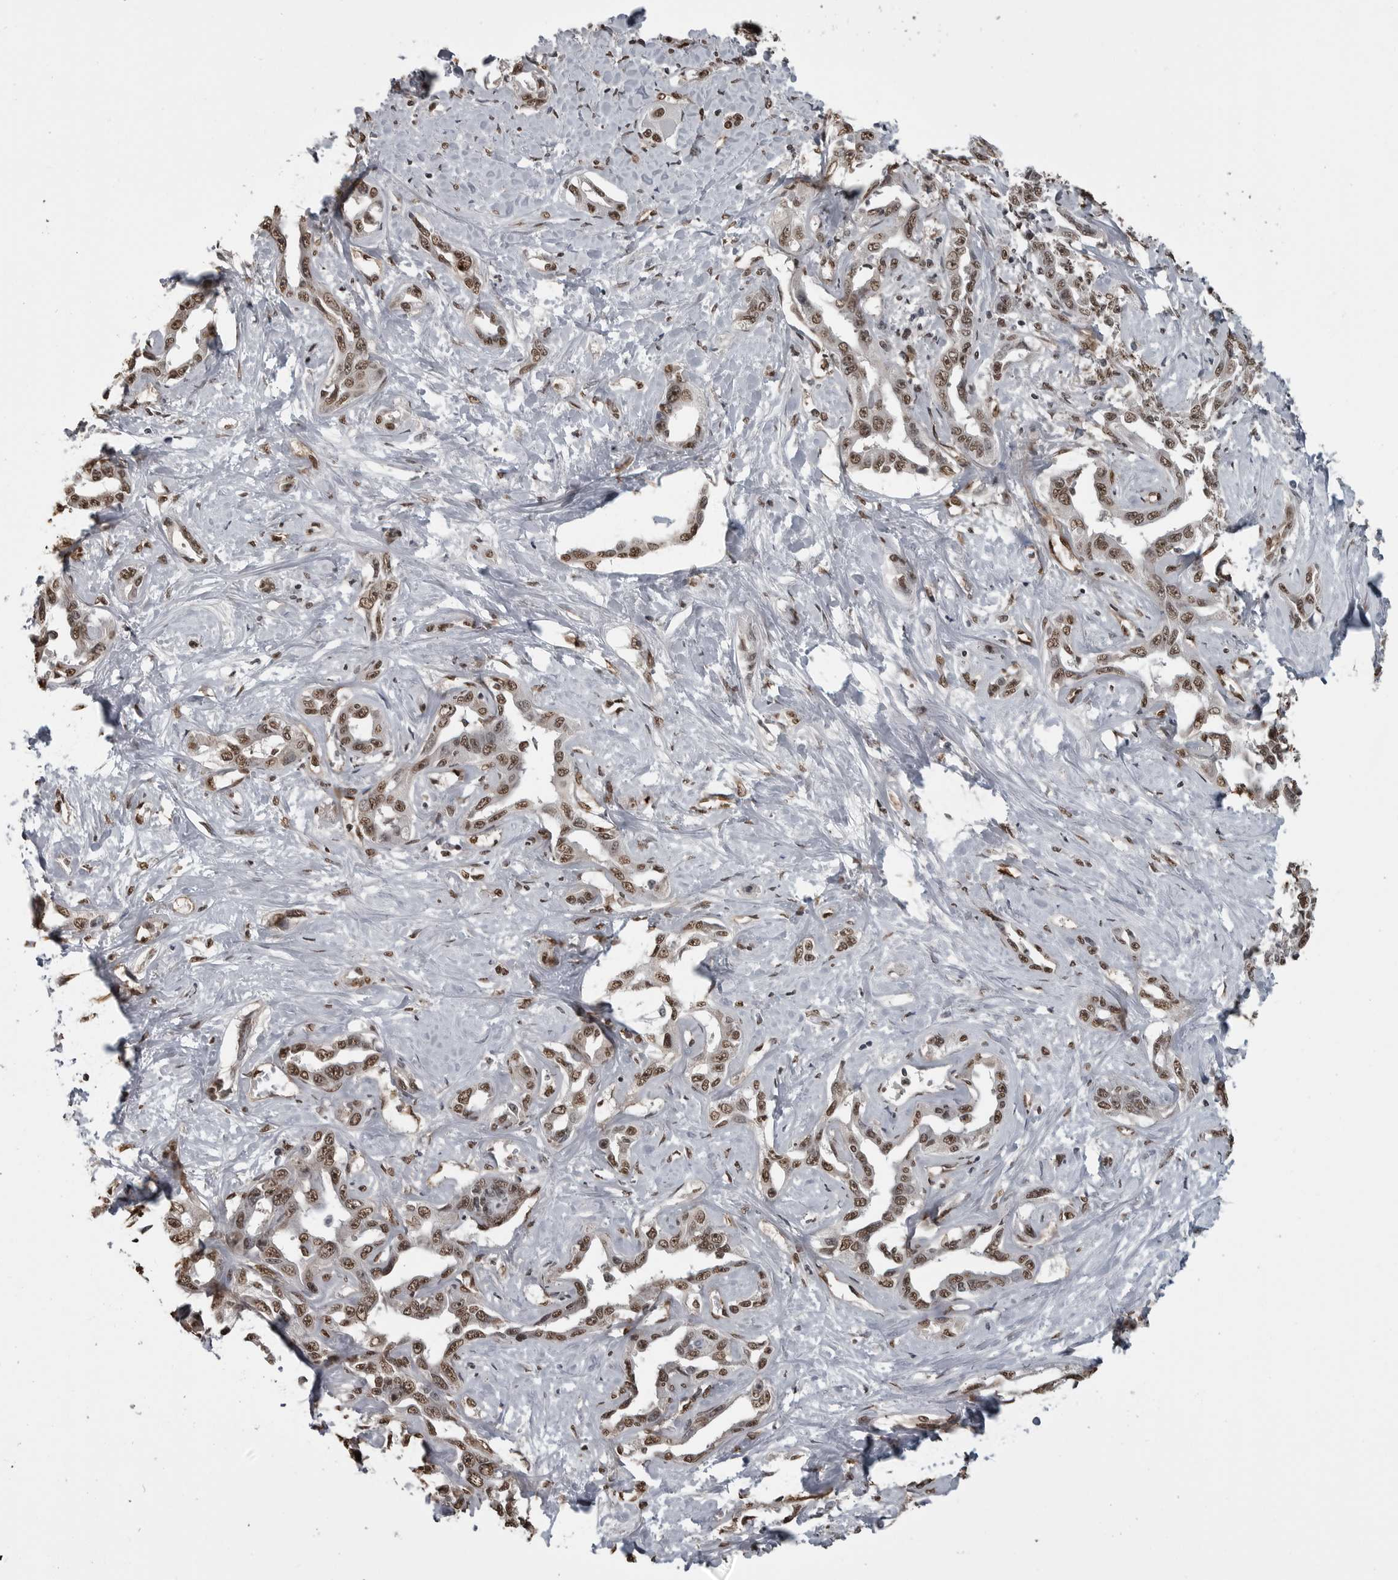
{"staining": {"intensity": "moderate", "quantity": ">75%", "location": "nuclear"}, "tissue": "liver cancer", "cell_type": "Tumor cells", "image_type": "cancer", "snomed": [{"axis": "morphology", "description": "Cholangiocarcinoma"}, {"axis": "topography", "description": "Liver"}], "caption": "IHC staining of cholangiocarcinoma (liver), which demonstrates medium levels of moderate nuclear positivity in about >75% of tumor cells indicating moderate nuclear protein expression. The staining was performed using DAB (brown) for protein detection and nuclei were counterstained in hematoxylin (blue).", "gene": "SMAD2", "patient": {"sex": "male", "age": 59}}